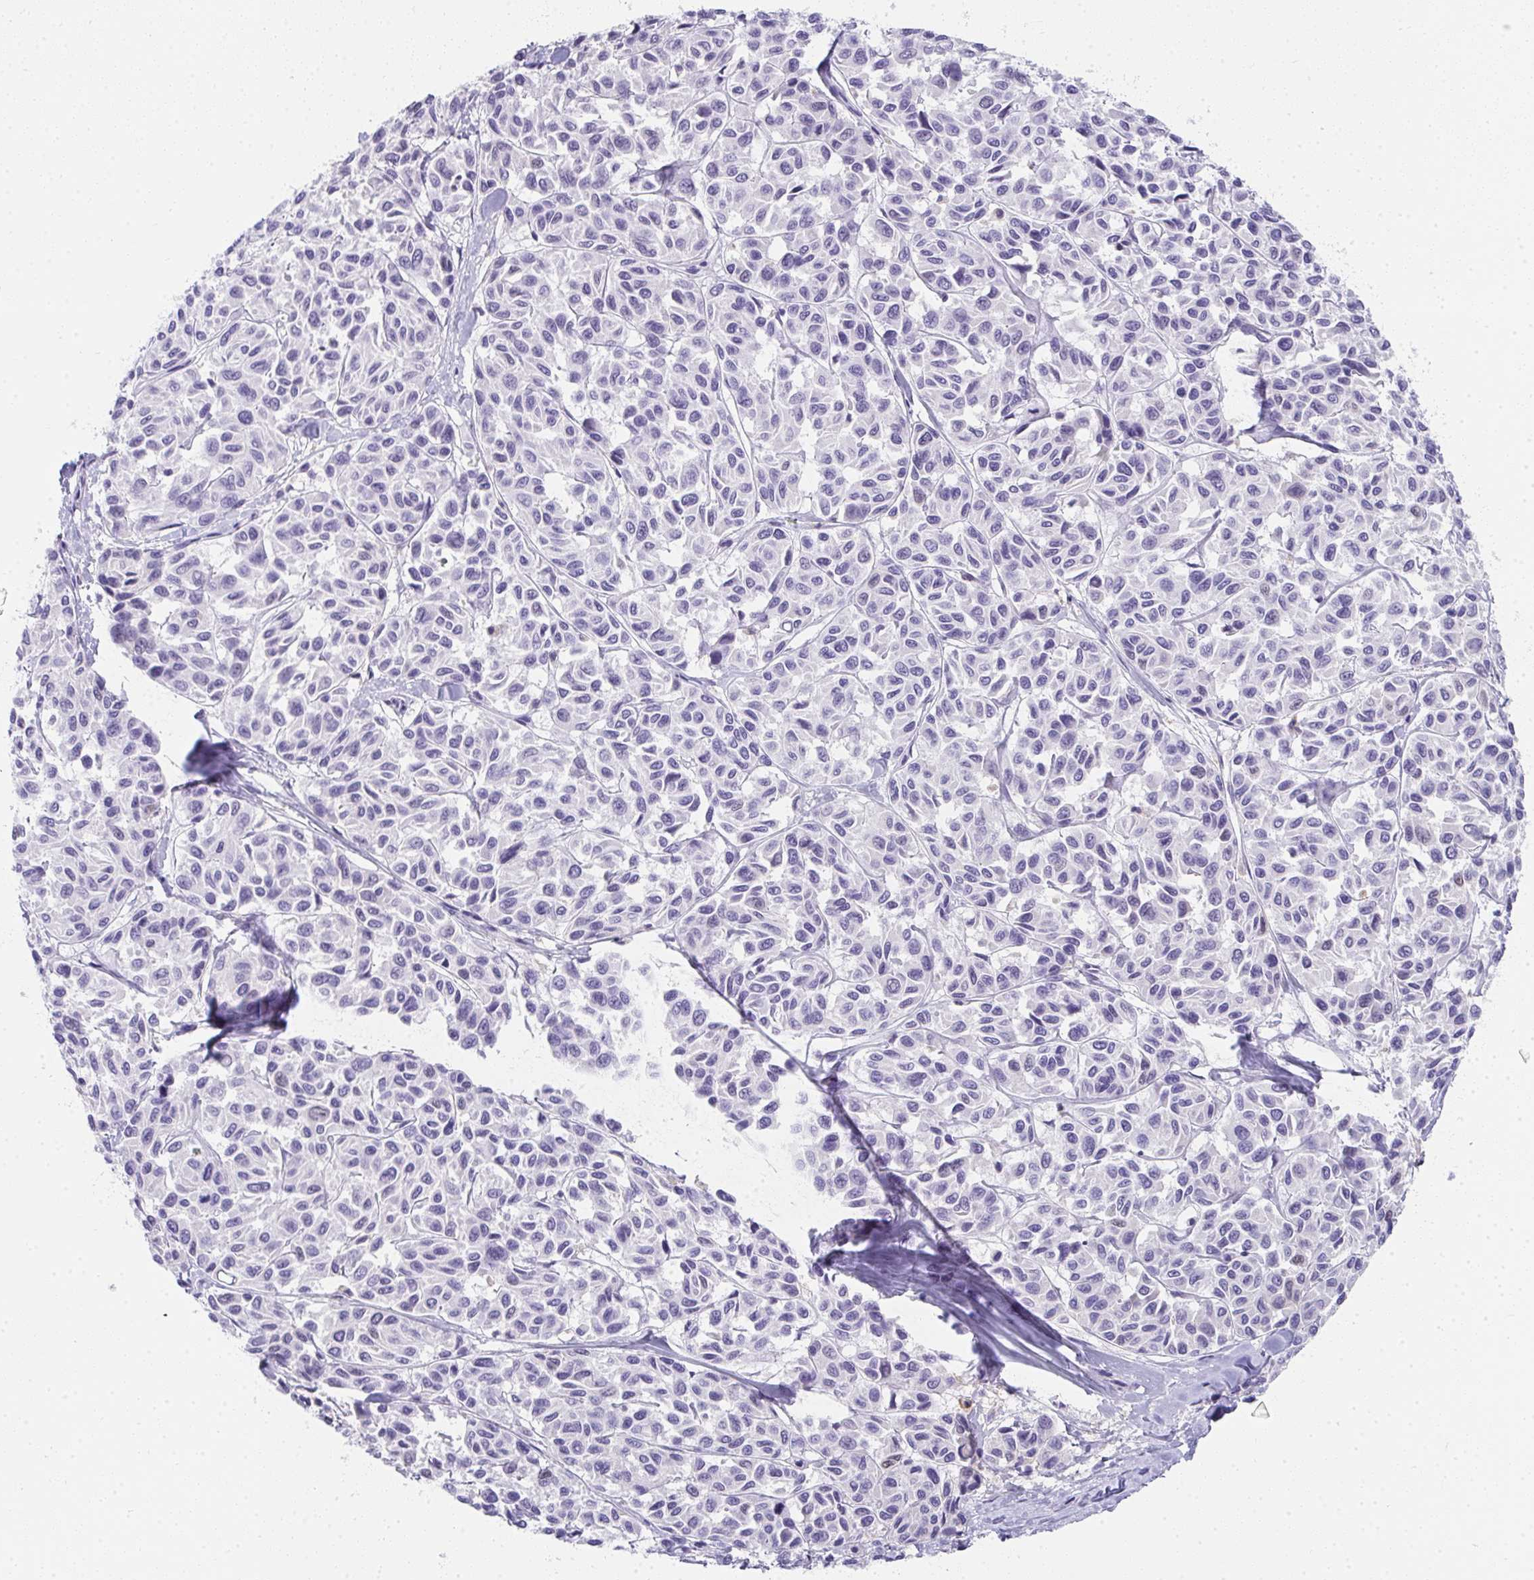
{"staining": {"intensity": "negative", "quantity": "none", "location": "none"}, "tissue": "melanoma", "cell_type": "Tumor cells", "image_type": "cancer", "snomed": [{"axis": "morphology", "description": "Malignant melanoma, NOS"}, {"axis": "topography", "description": "Skin"}], "caption": "High power microscopy image of an immunohistochemistry histopathology image of melanoma, revealing no significant staining in tumor cells.", "gene": "ZSWIM3", "patient": {"sex": "female", "age": 66}}